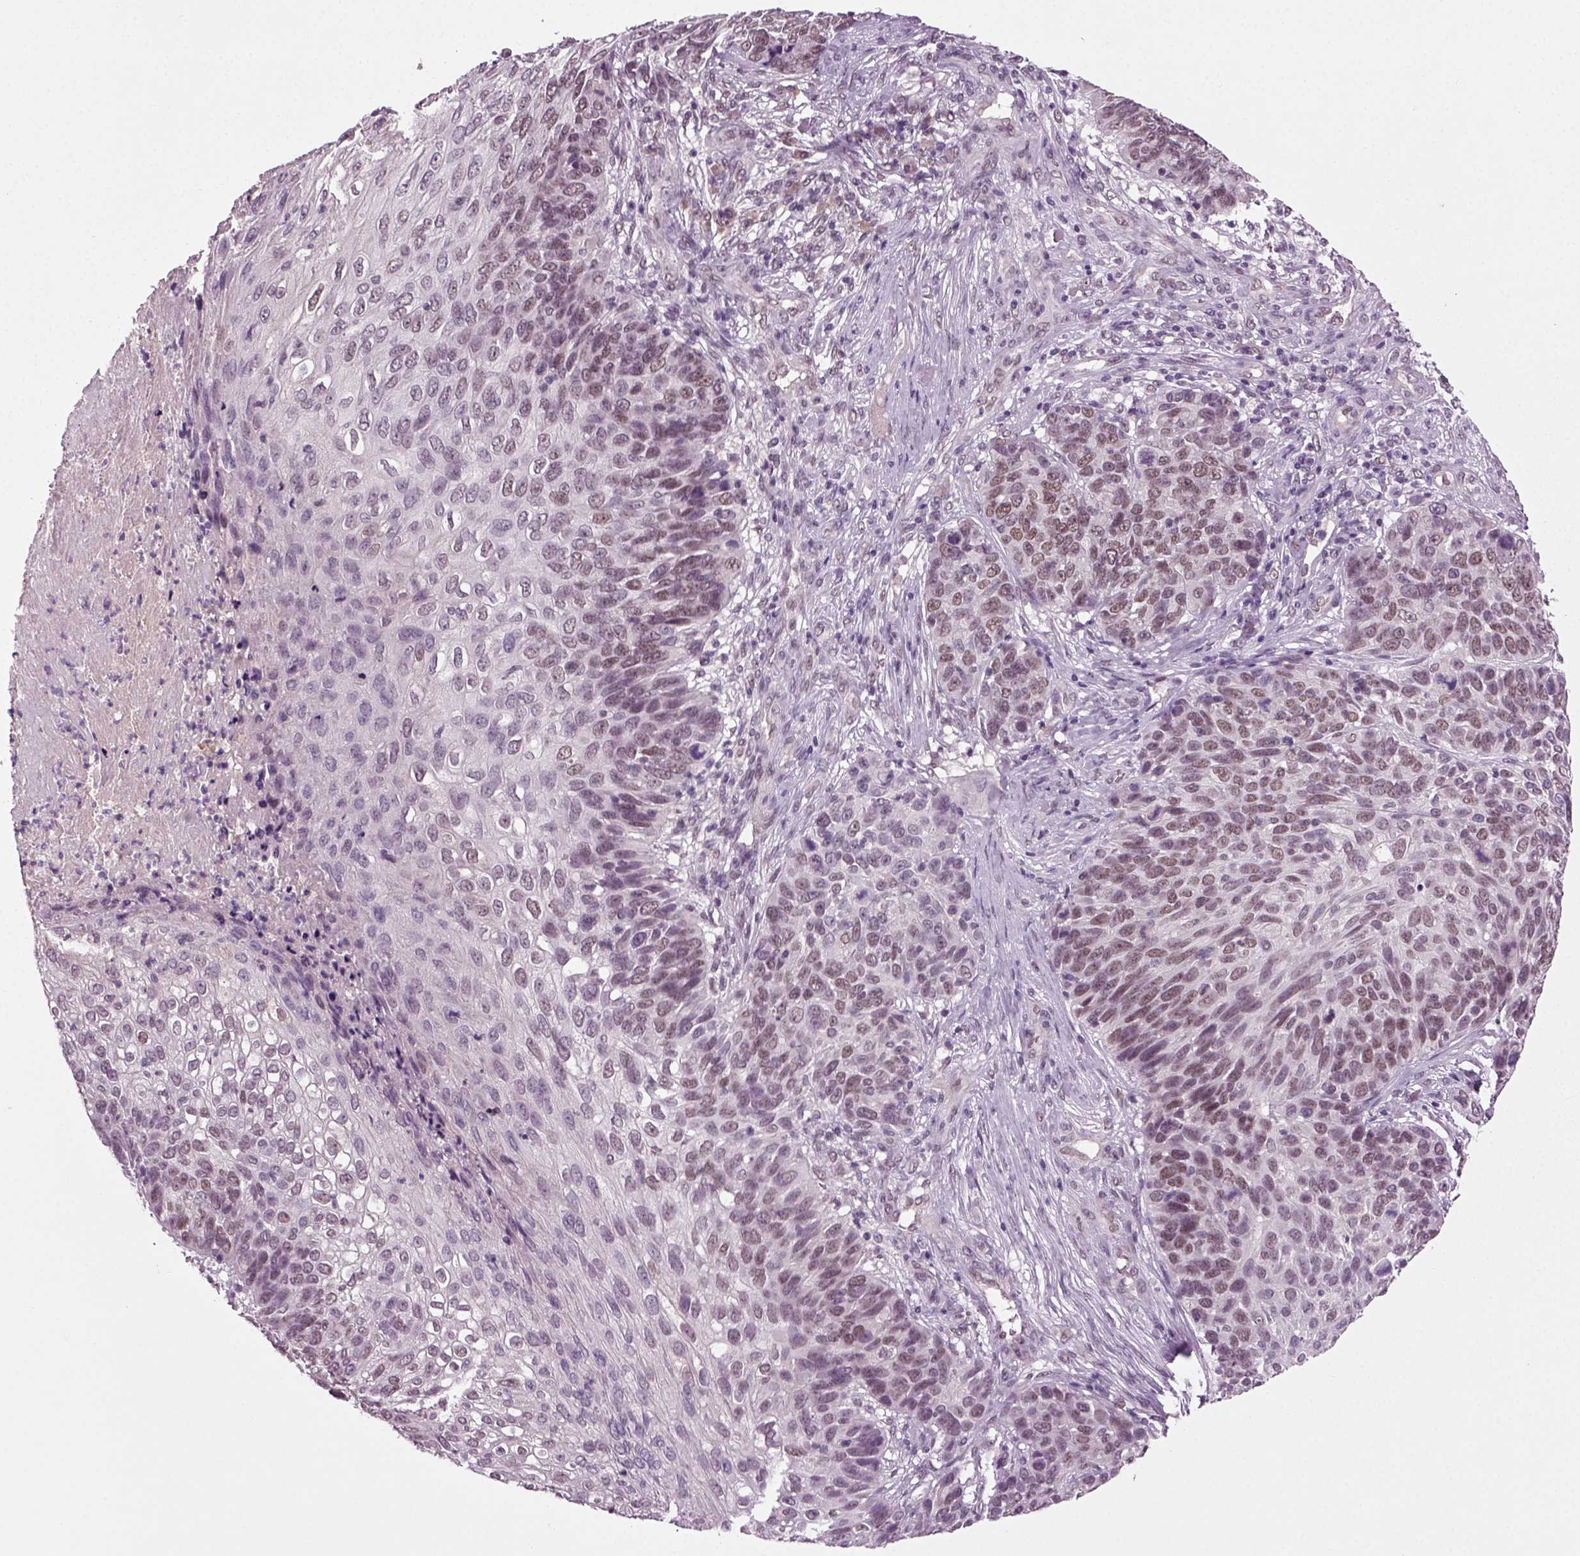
{"staining": {"intensity": "moderate", "quantity": "25%-75%", "location": "nuclear"}, "tissue": "skin cancer", "cell_type": "Tumor cells", "image_type": "cancer", "snomed": [{"axis": "morphology", "description": "Squamous cell carcinoma, NOS"}, {"axis": "topography", "description": "Skin"}], "caption": "Skin cancer stained with DAB (3,3'-diaminobenzidine) immunohistochemistry (IHC) exhibits medium levels of moderate nuclear staining in about 25%-75% of tumor cells.", "gene": "RCOR3", "patient": {"sex": "male", "age": 92}}